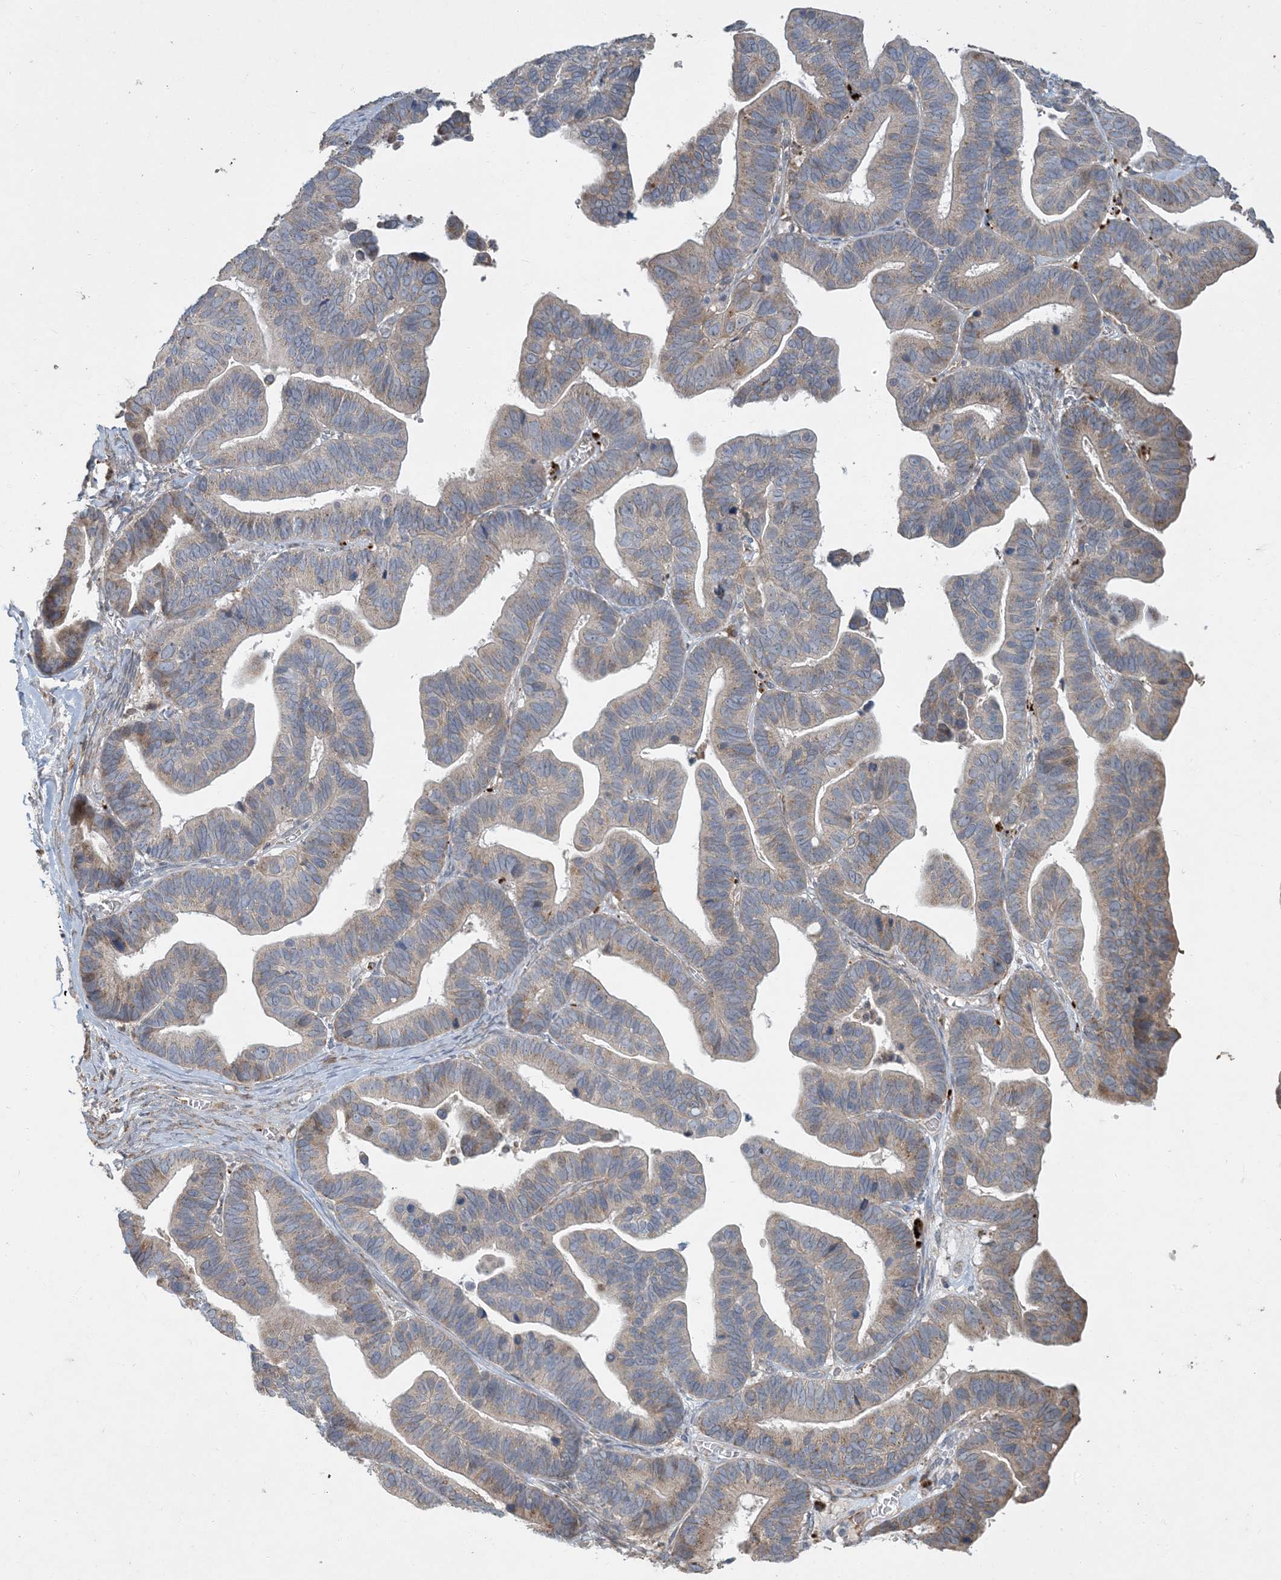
{"staining": {"intensity": "weak", "quantity": ">75%", "location": "cytoplasmic/membranous"}, "tissue": "ovarian cancer", "cell_type": "Tumor cells", "image_type": "cancer", "snomed": [{"axis": "morphology", "description": "Cystadenocarcinoma, serous, NOS"}, {"axis": "topography", "description": "Ovary"}], "caption": "Protein staining exhibits weak cytoplasmic/membranous expression in approximately >75% of tumor cells in ovarian cancer.", "gene": "LTN1", "patient": {"sex": "female", "age": 56}}